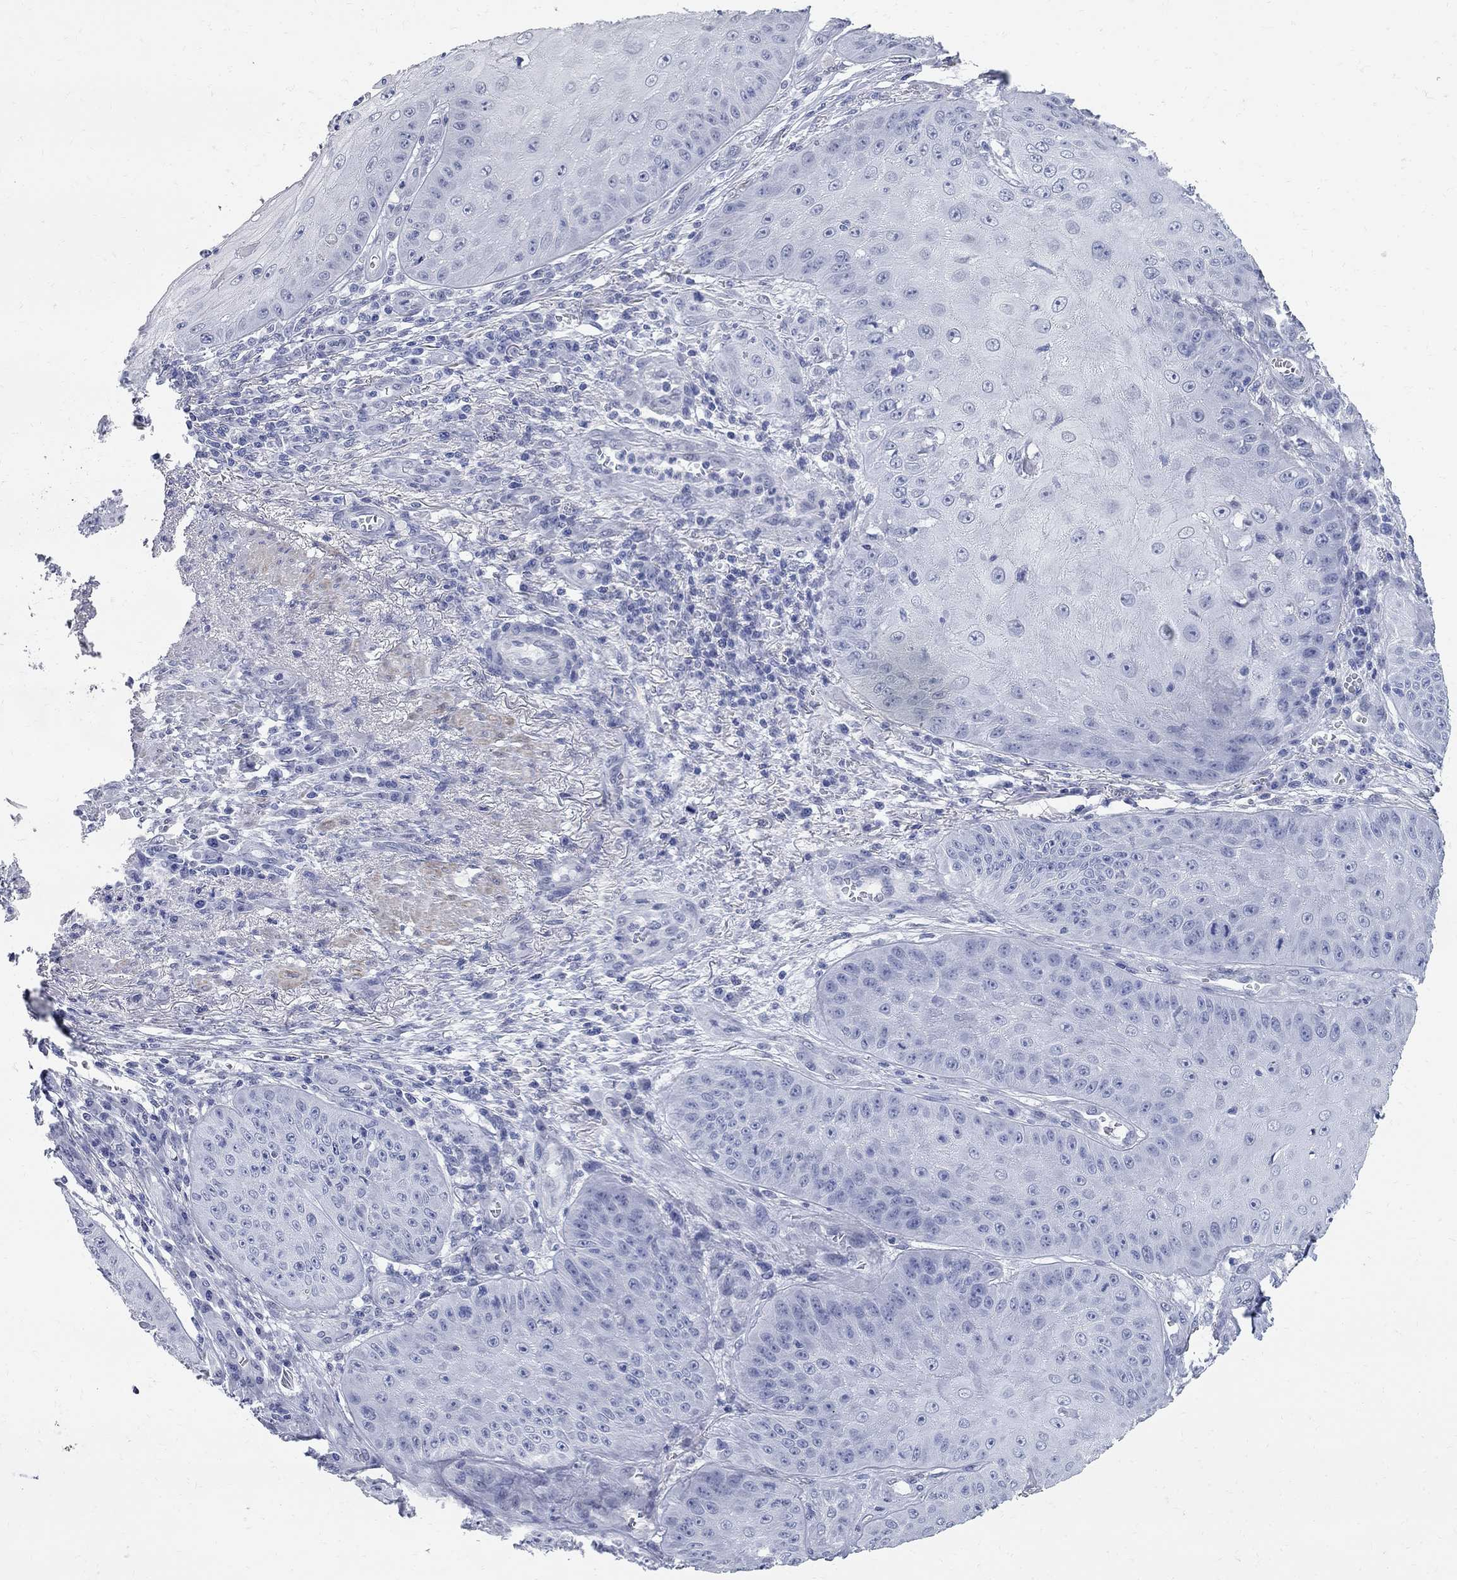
{"staining": {"intensity": "negative", "quantity": "none", "location": "none"}, "tissue": "skin cancer", "cell_type": "Tumor cells", "image_type": "cancer", "snomed": [{"axis": "morphology", "description": "Squamous cell carcinoma, NOS"}, {"axis": "topography", "description": "Skin"}], "caption": "DAB (3,3'-diaminobenzidine) immunohistochemical staining of human skin cancer demonstrates no significant positivity in tumor cells.", "gene": "BPIFB1", "patient": {"sex": "male", "age": 70}}